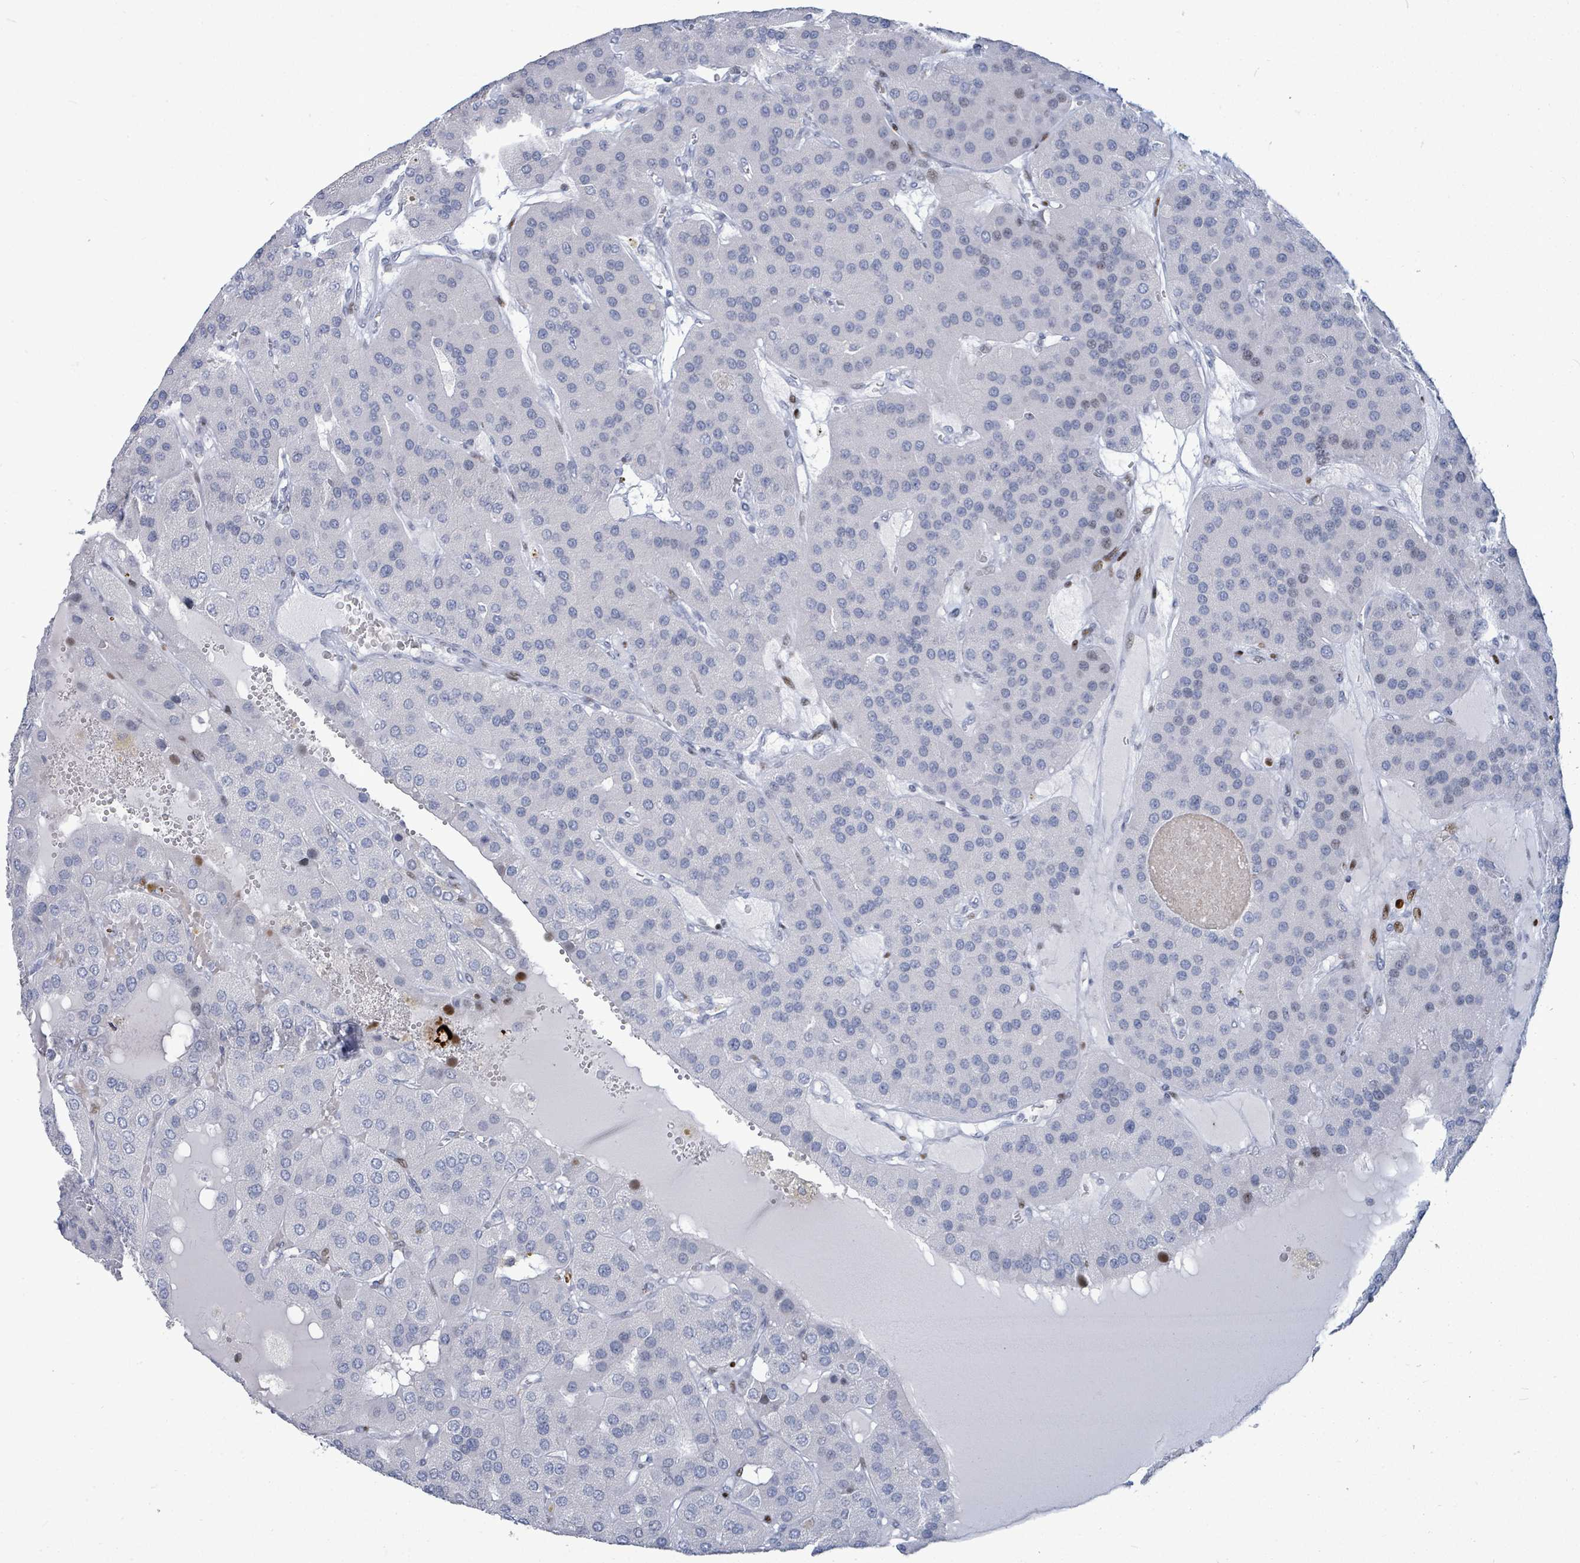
{"staining": {"intensity": "weak", "quantity": "<25%", "location": "nuclear"}, "tissue": "parathyroid gland", "cell_type": "Glandular cells", "image_type": "normal", "snomed": [{"axis": "morphology", "description": "Normal tissue, NOS"}, {"axis": "morphology", "description": "Adenoma, NOS"}, {"axis": "topography", "description": "Parathyroid gland"}], "caption": "Immunohistochemical staining of unremarkable human parathyroid gland reveals no significant expression in glandular cells.", "gene": "MALL", "patient": {"sex": "female", "age": 86}}